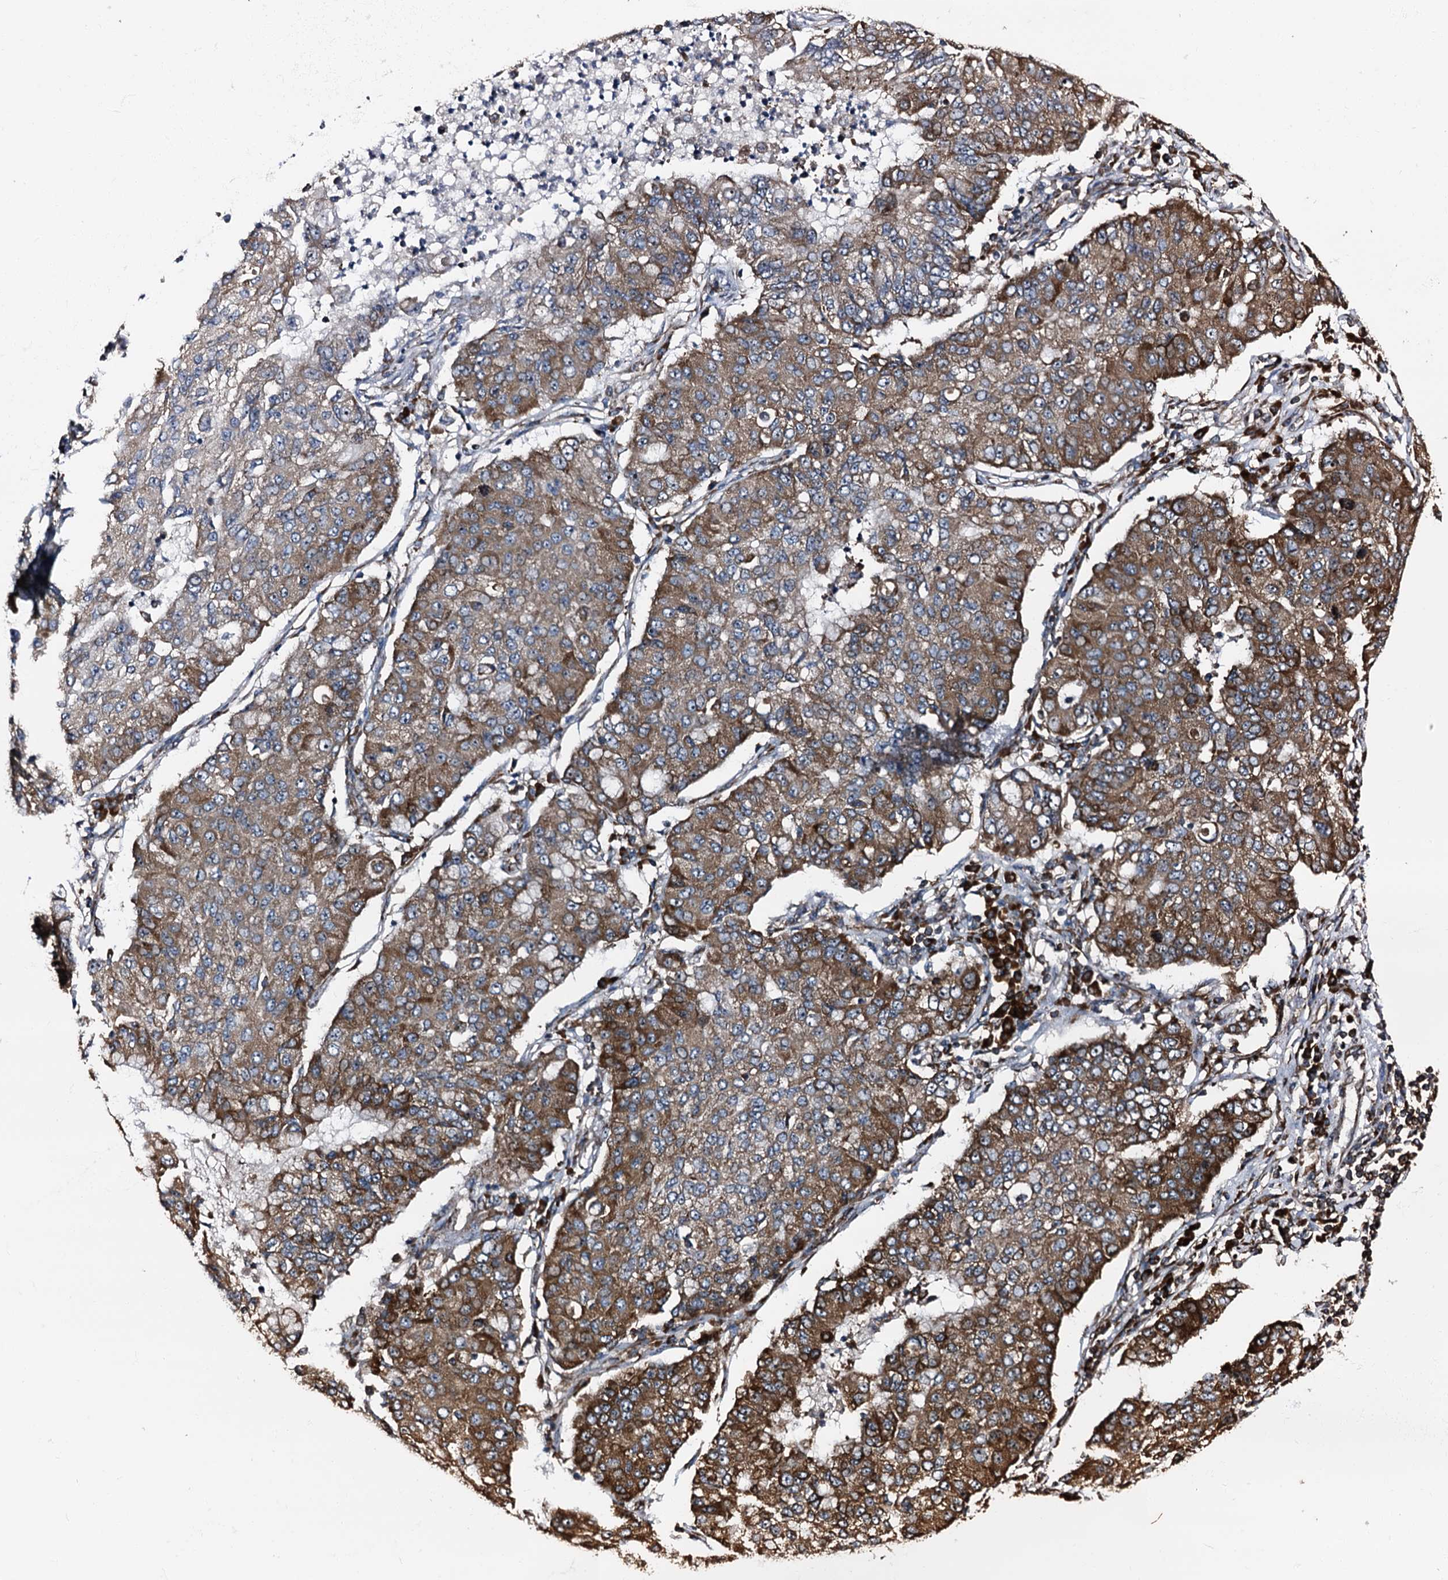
{"staining": {"intensity": "strong", "quantity": "25%-75%", "location": "cytoplasmic/membranous"}, "tissue": "lung cancer", "cell_type": "Tumor cells", "image_type": "cancer", "snomed": [{"axis": "morphology", "description": "Squamous cell carcinoma, NOS"}, {"axis": "topography", "description": "Lung"}], "caption": "This micrograph reveals lung cancer (squamous cell carcinoma) stained with immunohistochemistry (IHC) to label a protein in brown. The cytoplasmic/membranous of tumor cells show strong positivity for the protein. Nuclei are counter-stained blue.", "gene": "ATP2C1", "patient": {"sex": "male", "age": 74}}